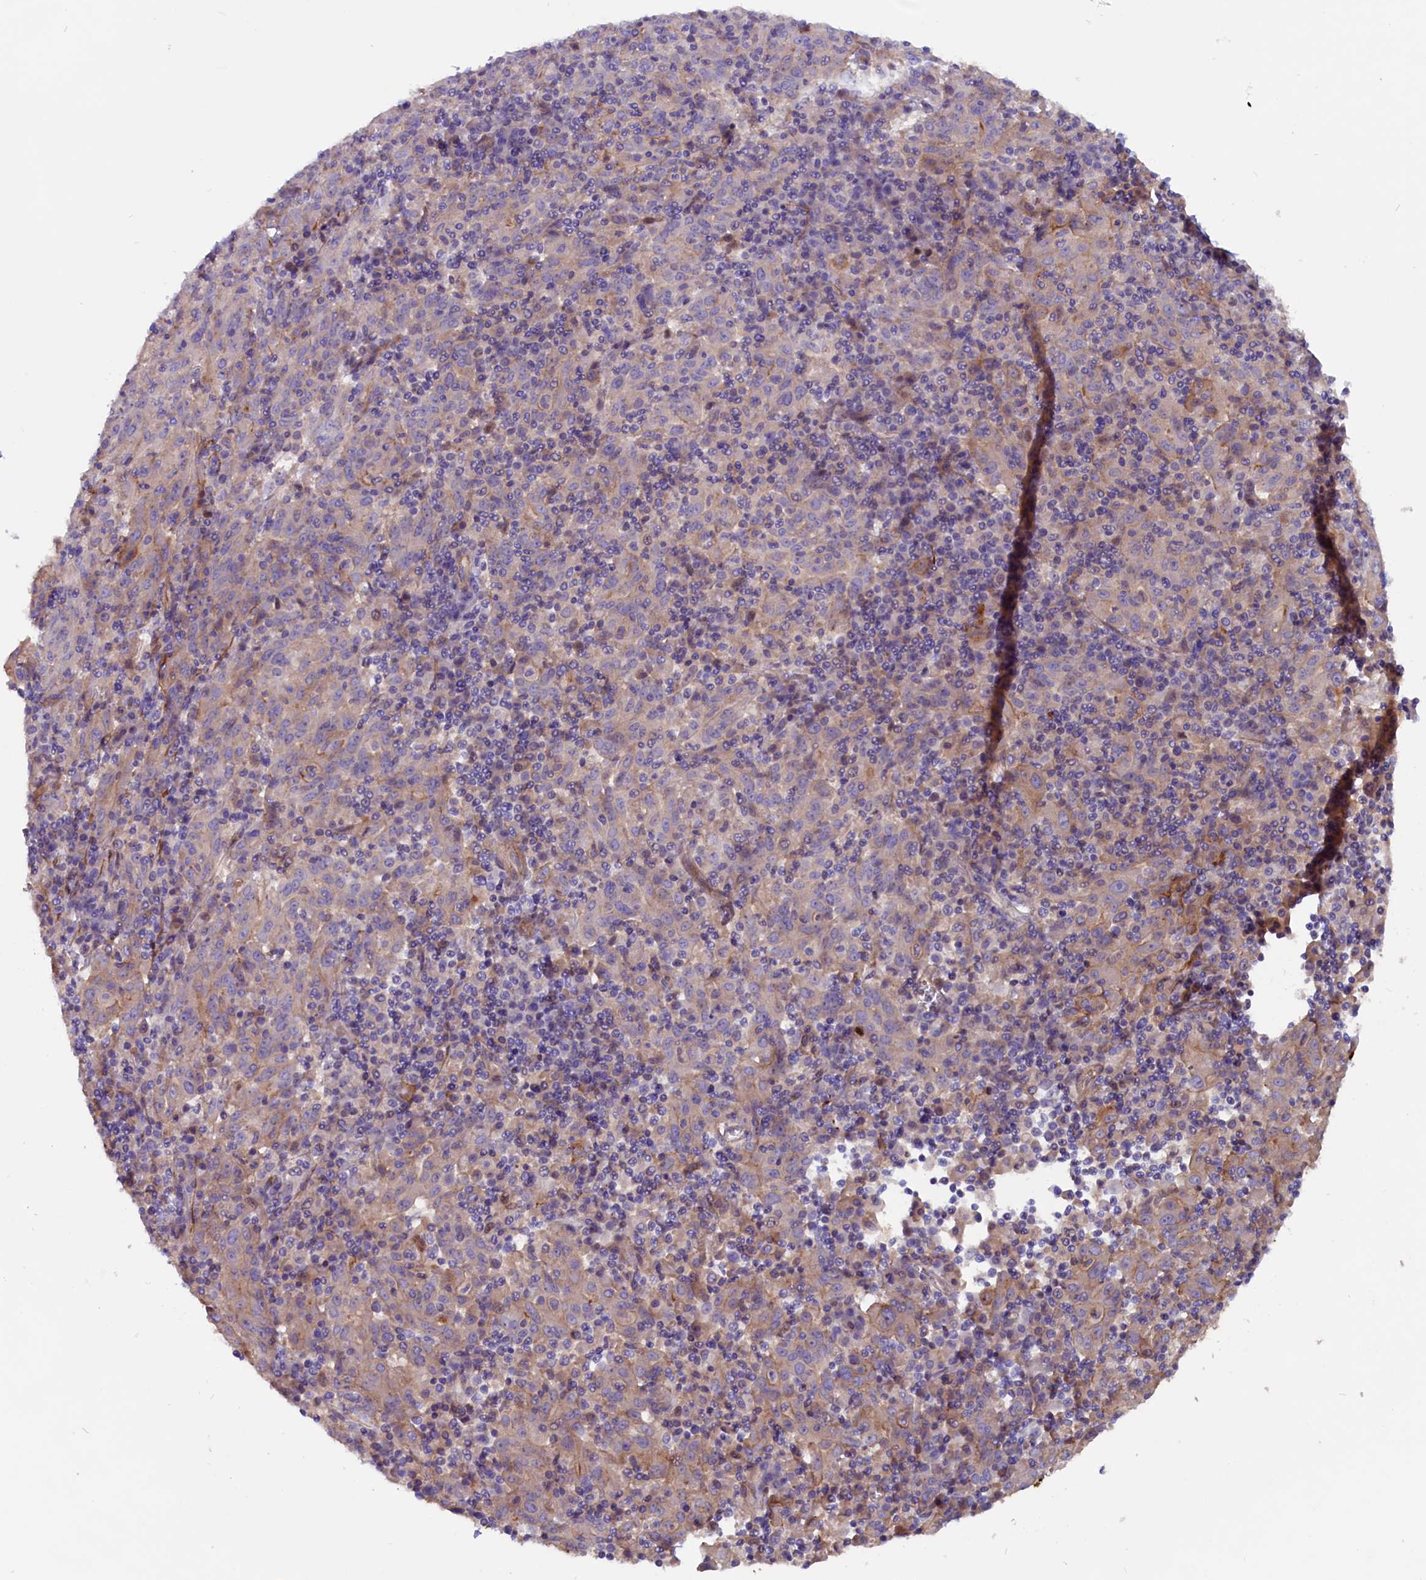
{"staining": {"intensity": "weak", "quantity": "<25%", "location": "cytoplasmic/membranous"}, "tissue": "pancreatic cancer", "cell_type": "Tumor cells", "image_type": "cancer", "snomed": [{"axis": "morphology", "description": "Adenocarcinoma, NOS"}, {"axis": "topography", "description": "Pancreas"}], "caption": "Immunohistochemical staining of pancreatic cancer (adenocarcinoma) exhibits no significant staining in tumor cells.", "gene": "ZNF749", "patient": {"sex": "male", "age": 63}}